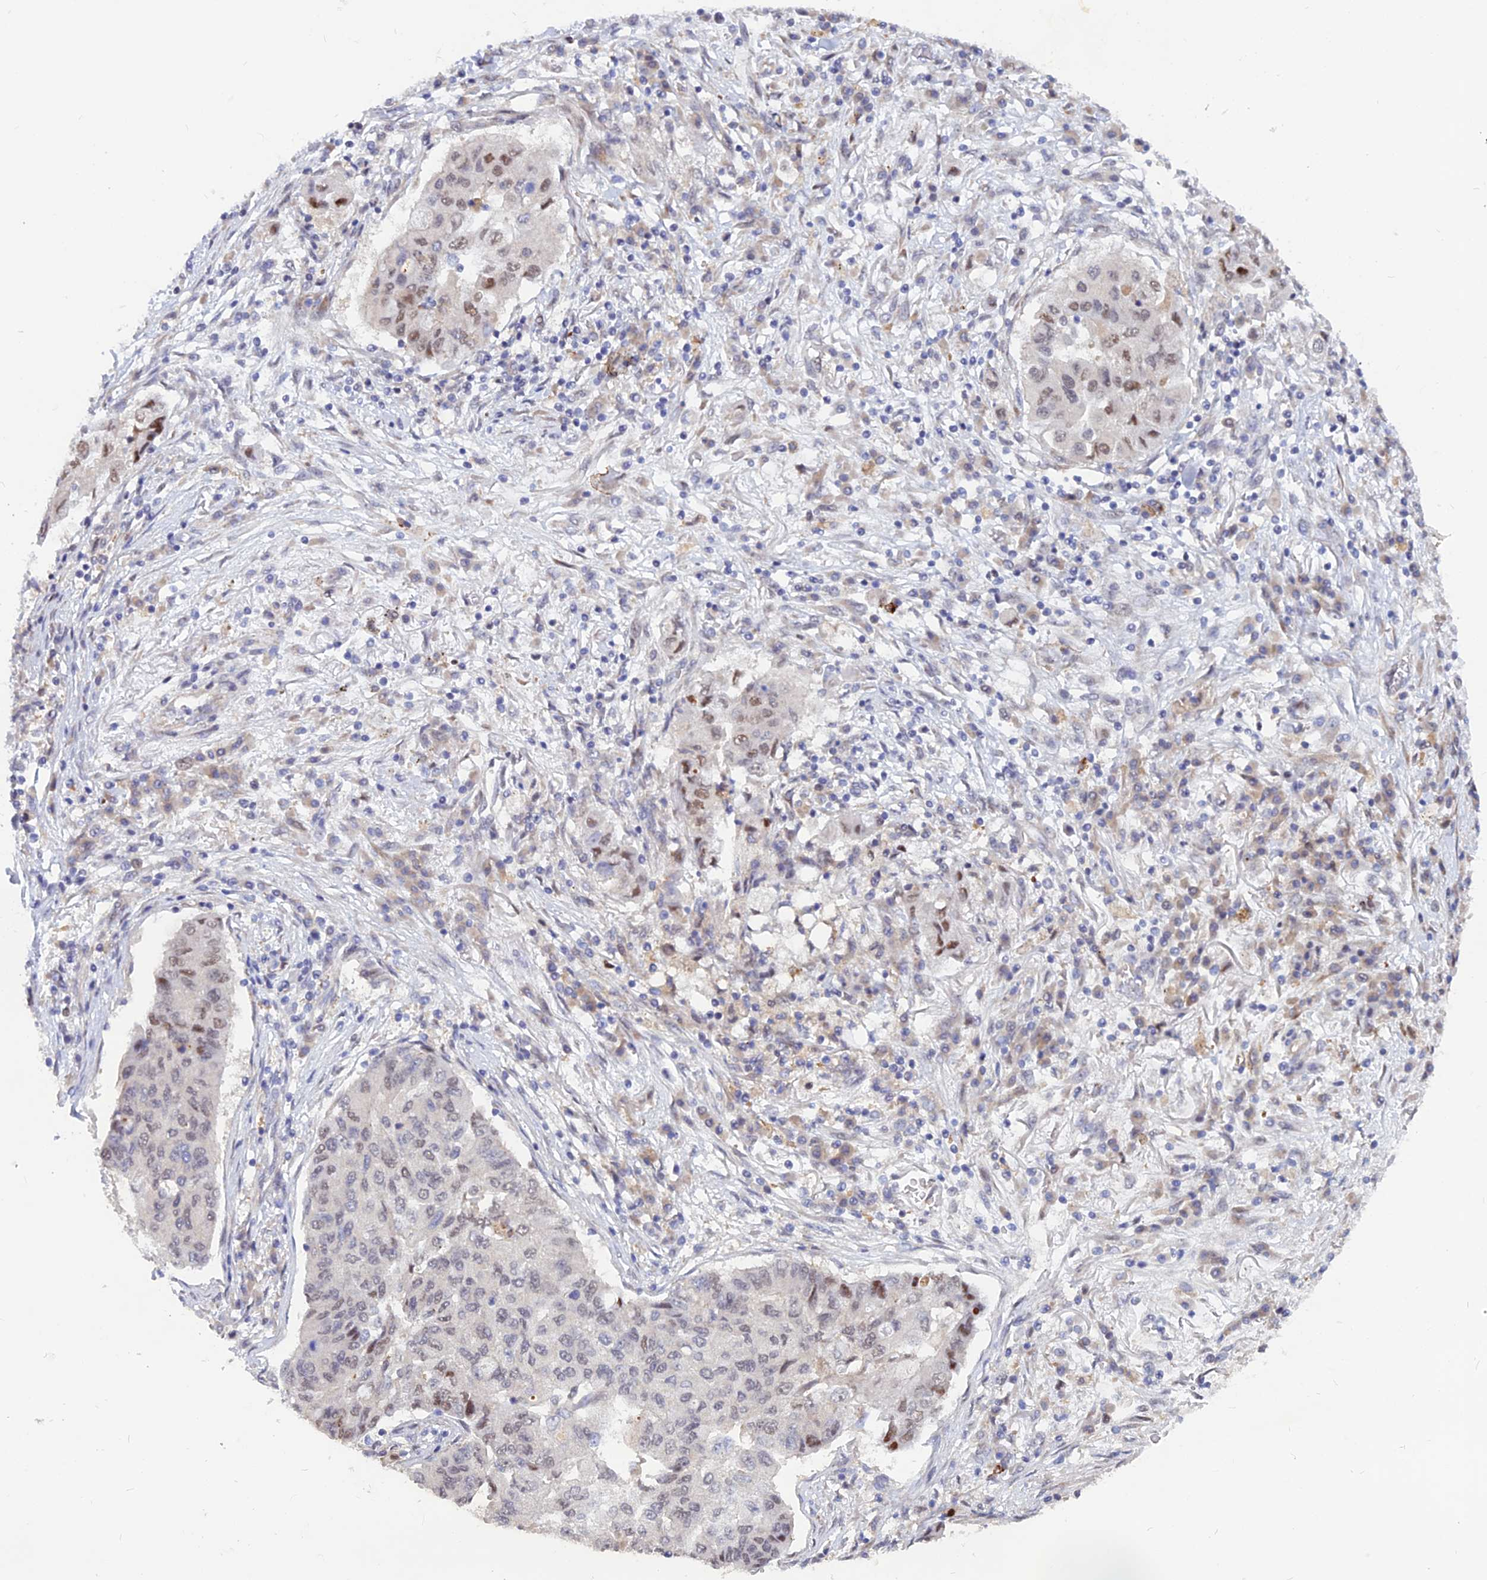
{"staining": {"intensity": "moderate", "quantity": "<25%", "location": "nuclear"}, "tissue": "lung cancer", "cell_type": "Tumor cells", "image_type": "cancer", "snomed": [{"axis": "morphology", "description": "Squamous cell carcinoma, NOS"}, {"axis": "topography", "description": "Lung"}], "caption": "The immunohistochemical stain shows moderate nuclear positivity in tumor cells of lung cancer tissue. Ihc stains the protein of interest in brown and the nuclei are stained blue.", "gene": "DNAJC16", "patient": {"sex": "male", "age": 74}}